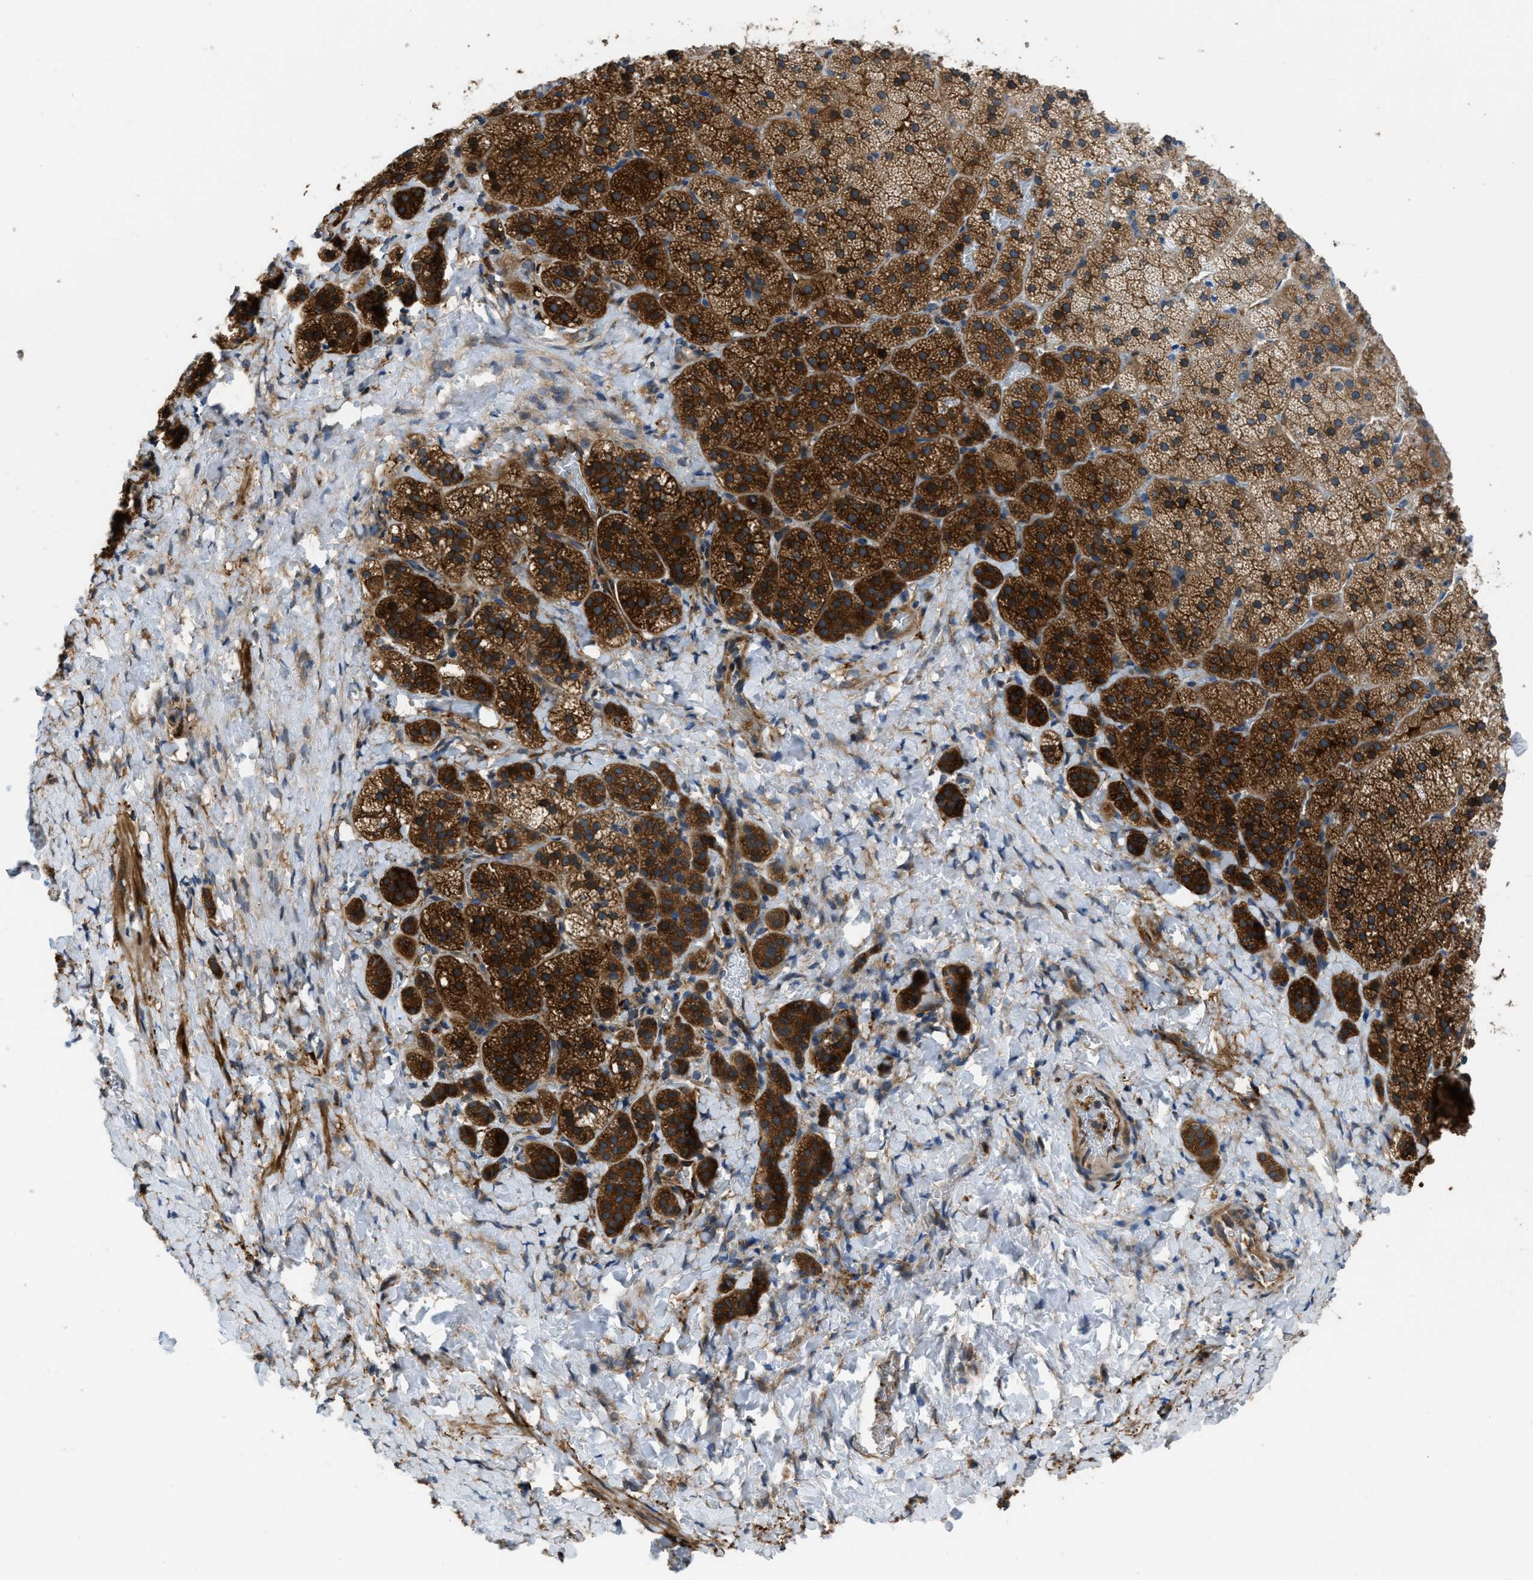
{"staining": {"intensity": "strong", "quantity": ">75%", "location": "cytoplasmic/membranous"}, "tissue": "adrenal gland", "cell_type": "Glandular cells", "image_type": "normal", "snomed": [{"axis": "morphology", "description": "Normal tissue, NOS"}, {"axis": "topography", "description": "Adrenal gland"}], "caption": "This is a micrograph of IHC staining of normal adrenal gland, which shows strong staining in the cytoplasmic/membranous of glandular cells.", "gene": "PFKP", "patient": {"sex": "female", "age": 44}}